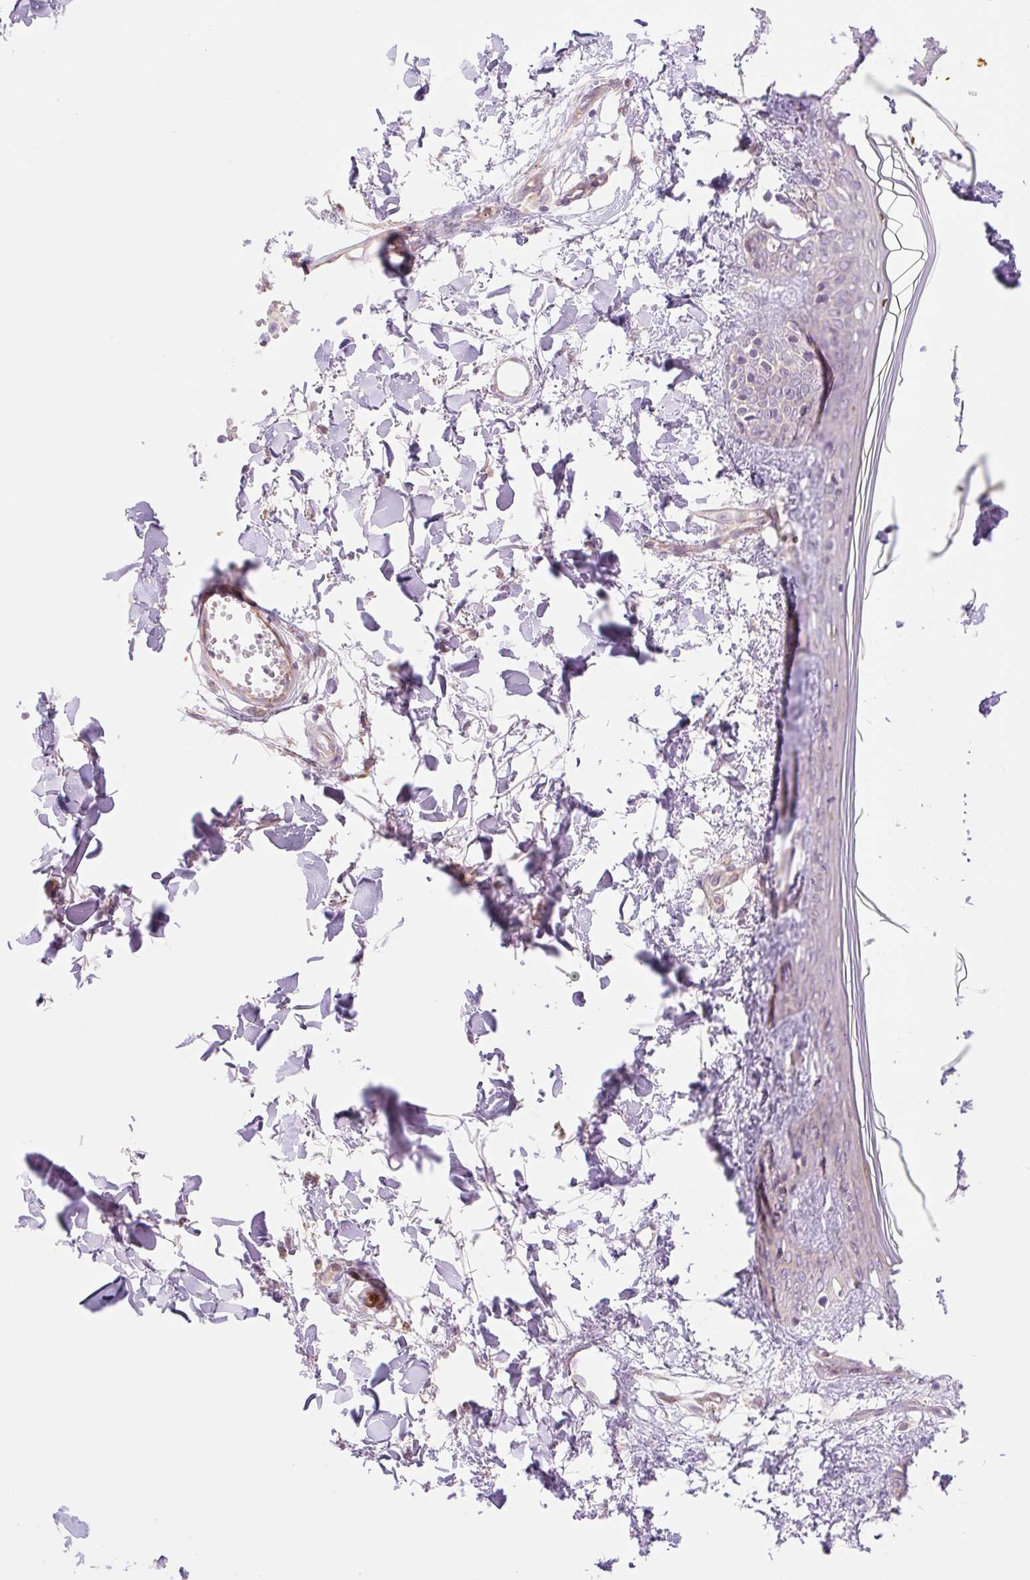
{"staining": {"intensity": "weak", "quantity": ">75%", "location": "cytoplasmic/membranous"}, "tissue": "skin", "cell_type": "Fibroblasts", "image_type": "normal", "snomed": [{"axis": "morphology", "description": "Normal tissue, NOS"}, {"axis": "topography", "description": "Skin"}], "caption": "This is an image of immunohistochemistry (IHC) staining of unremarkable skin, which shows weak expression in the cytoplasmic/membranous of fibroblasts.", "gene": "NLRP5", "patient": {"sex": "female", "age": 34}}